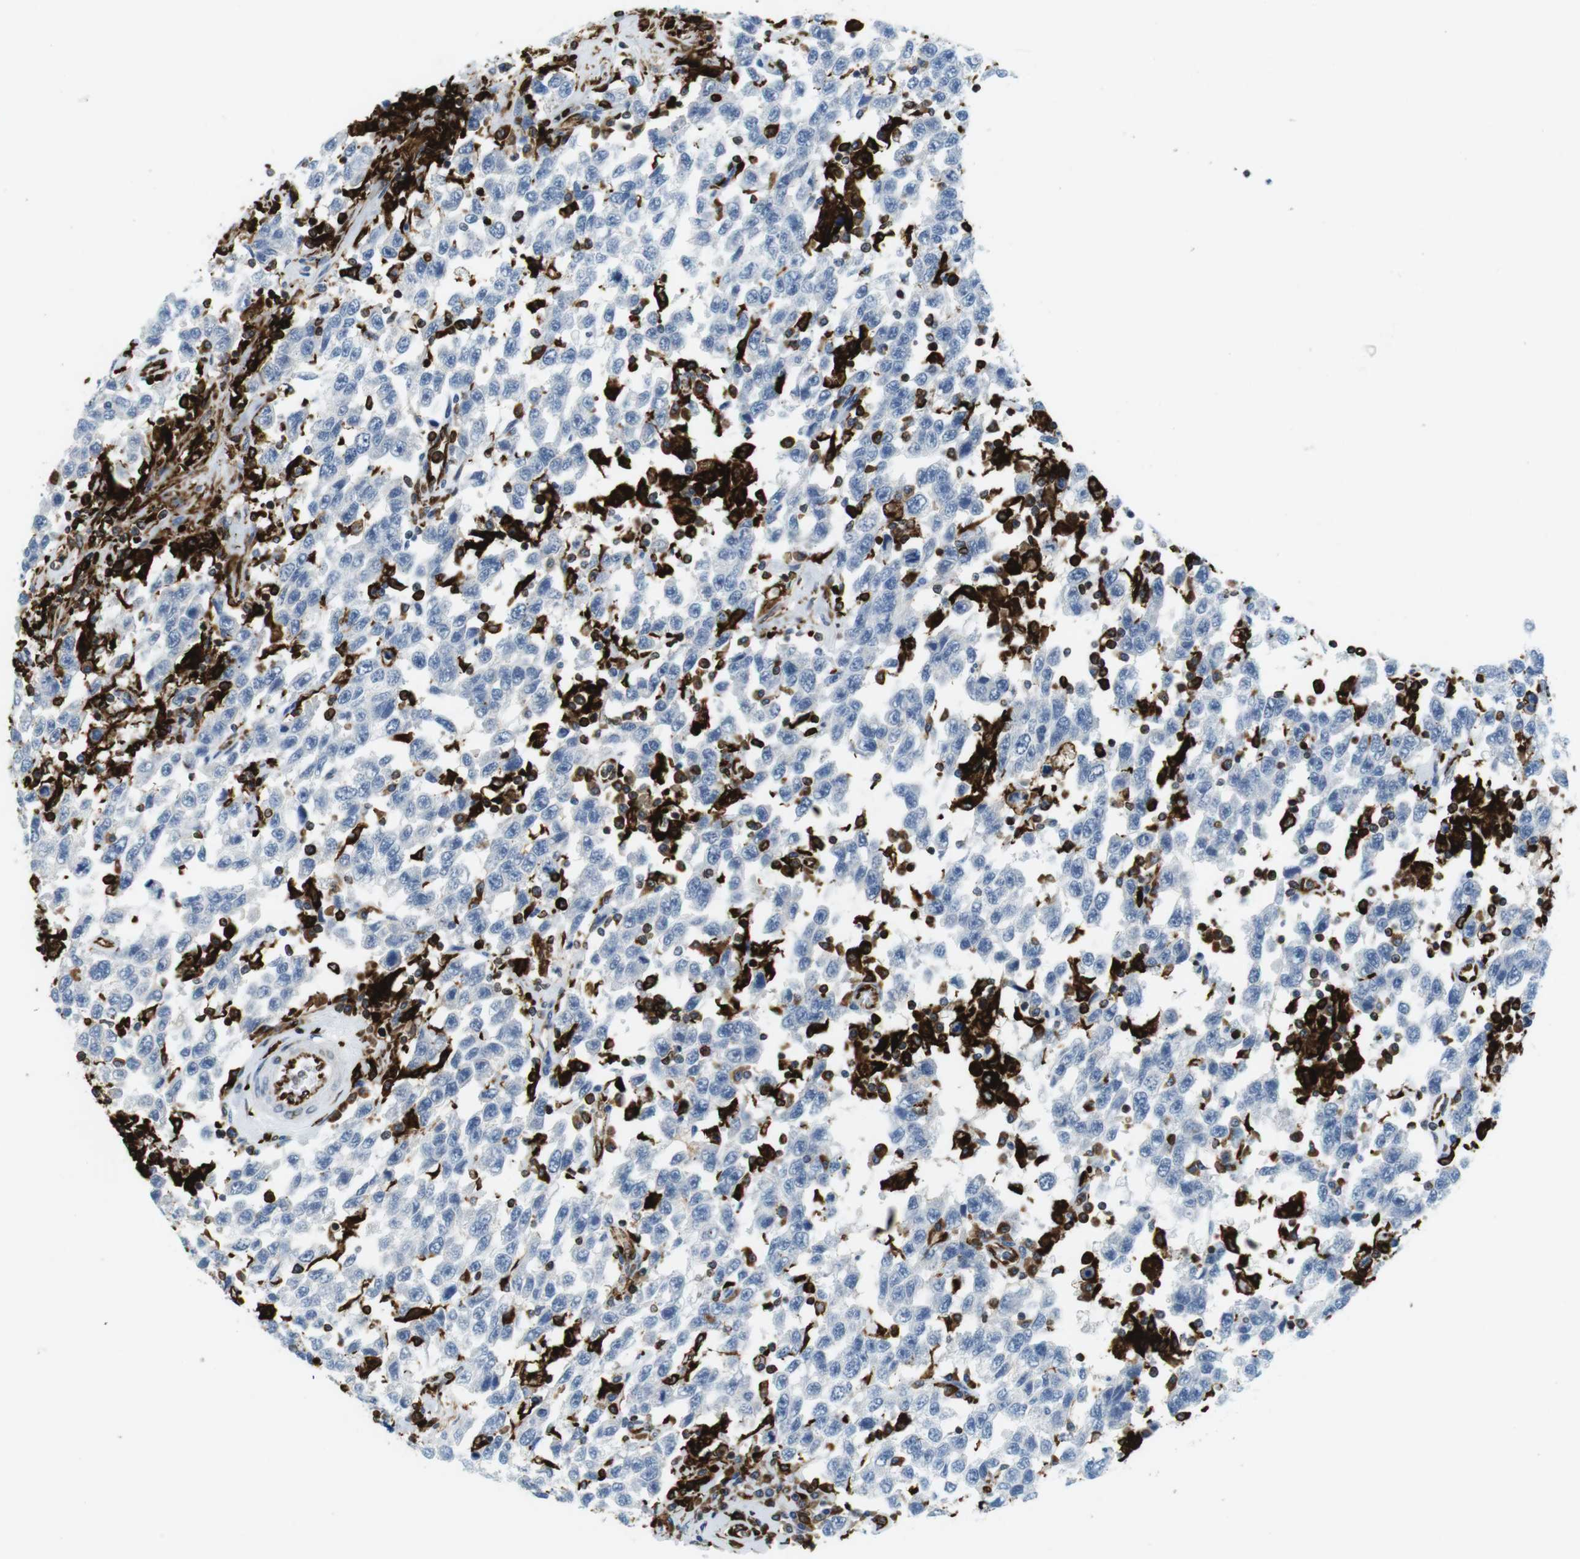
{"staining": {"intensity": "negative", "quantity": "none", "location": "none"}, "tissue": "testis cancer", "cell_type": "Tumor cells", "image_type": "cancer", "snomed": [{"axis": "morphology", "description": "Seminoma, NOS"}, {"axis": "topography", "description": "Testis"}], "caption": "IHC micrograph of testis cancer stained for a protein (brown), which reveals no expression in tumor cells.", "gene": "CIITA", "patient": {"sex": "male", "age": 41}}